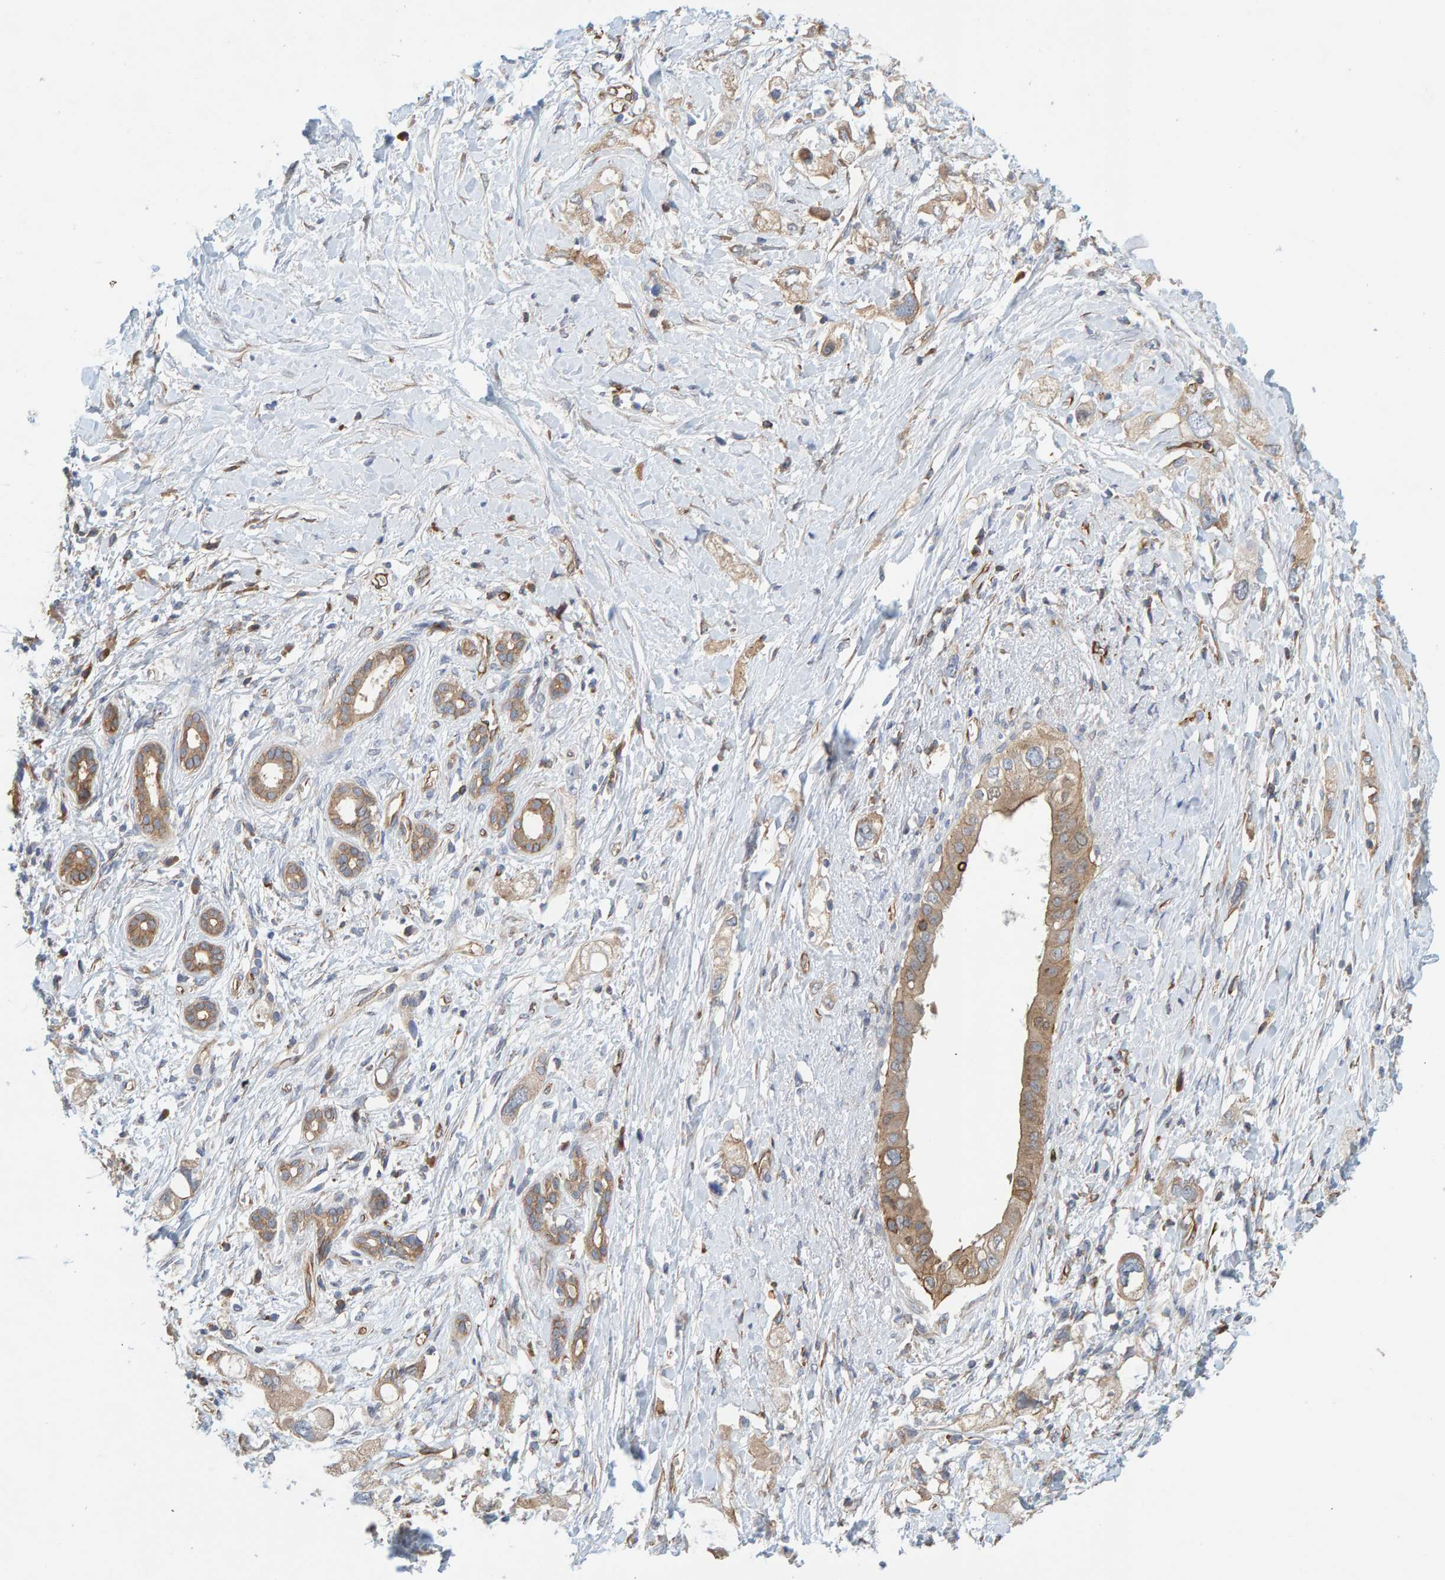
{"staining": {"intensity": "weak", "quantity": ">75%", "location": "cytoplasmic/membranous"}, "tissue": "pancreatic cancer", "cell_type": "Tumor cells", "image_type": "cancer", "snomed": [{"axis": "morphology", "description": "Adenocarcinoma, NOS"}, {"axis": "topography", "description": "Pancreas"}], "caption": "Tumor cells show low levels of weak cytoplasmic/membranous positivity in about >75% of cells in adenocarcinoma (pancreatic).", "gene": "PRKD2", "patient": {"sex": "female", "age": 56}}